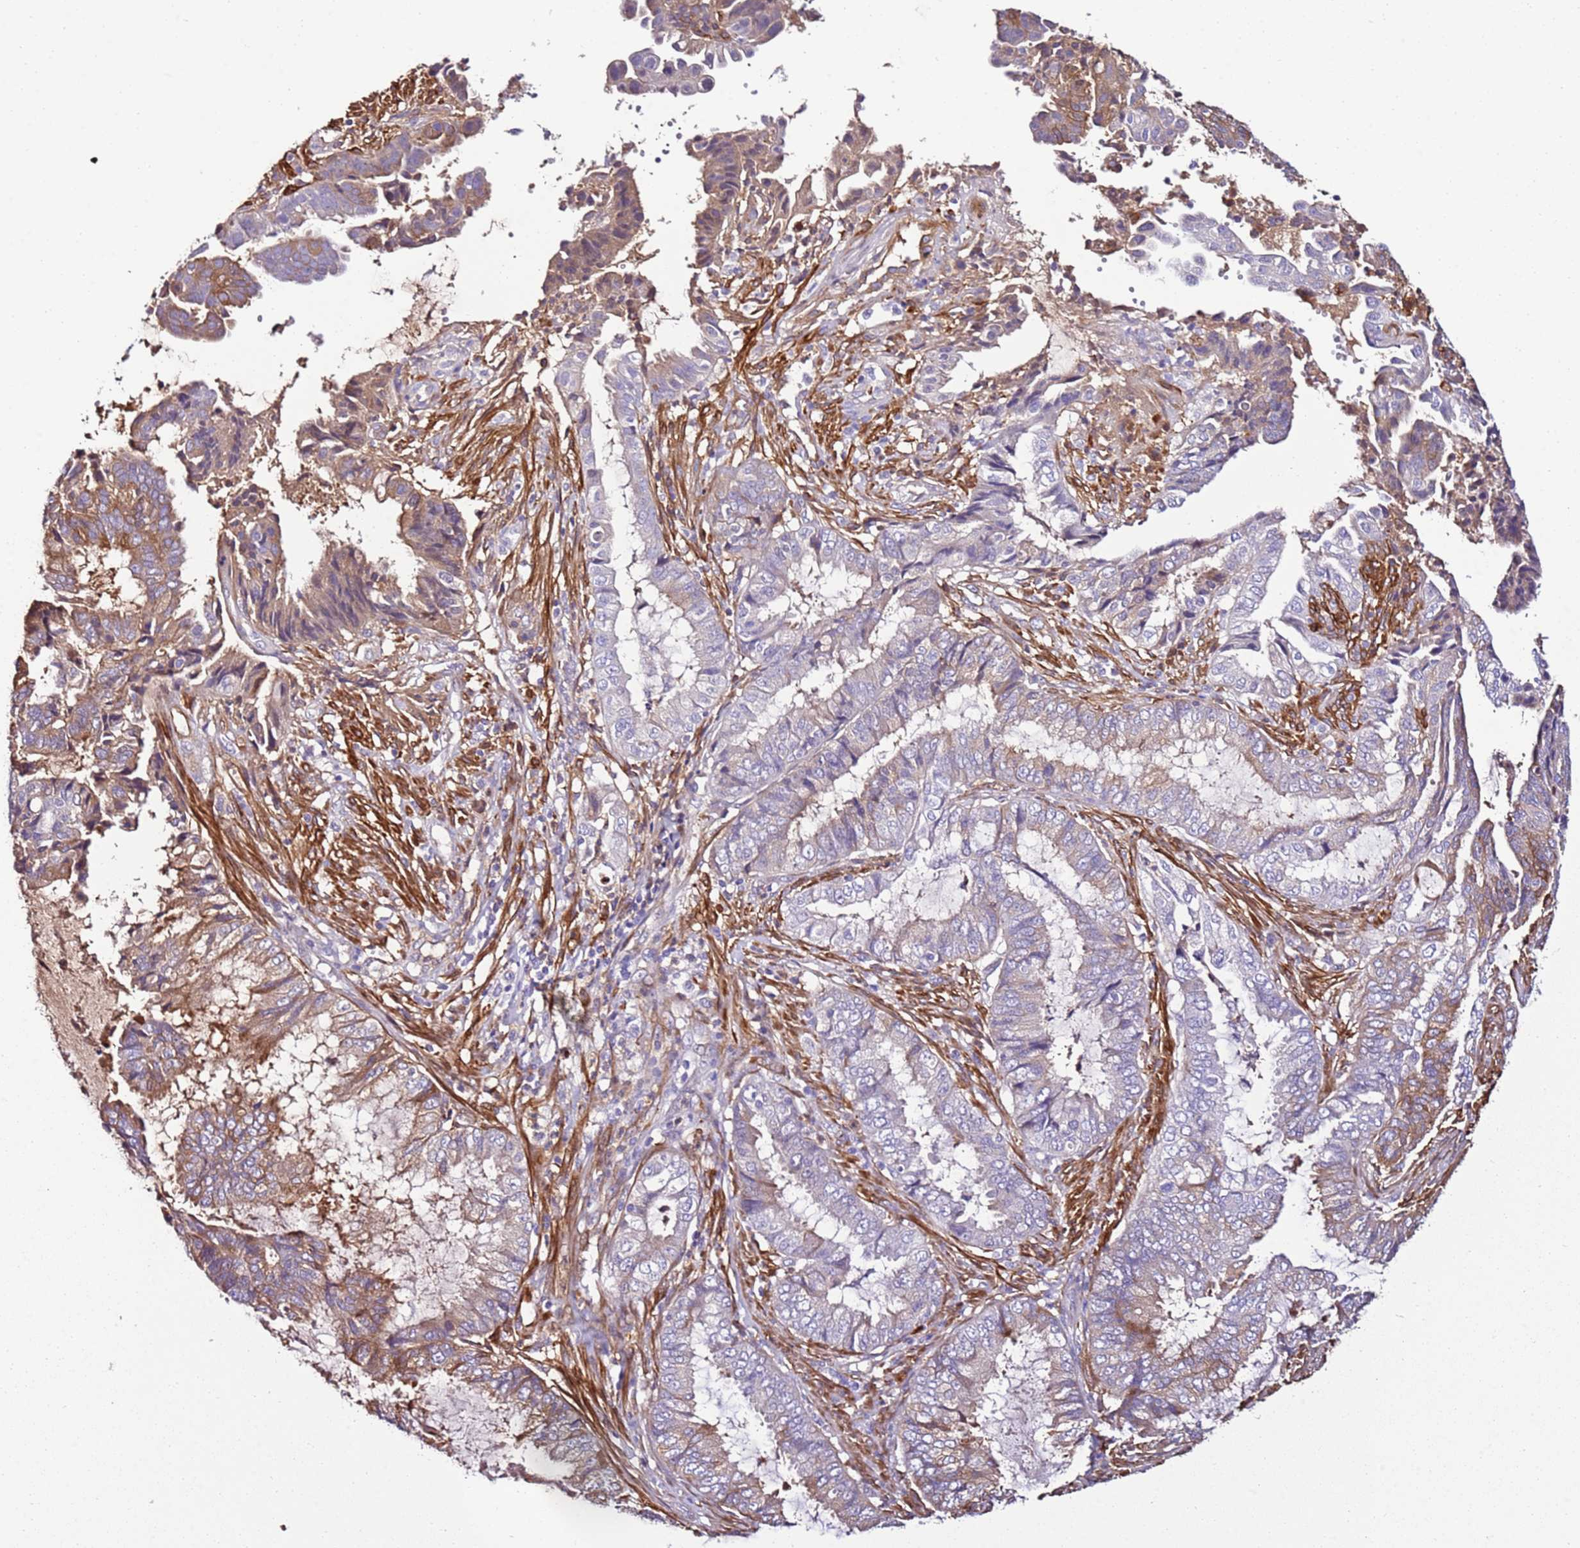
{"staining": {"intensity": "weak", "quantity": "<25%", "location": "cytoplasmic/membranous"}, "tissue": "endometrial cancer", "cell_type": "Tumor cells", "image_type": "cancer", "snomed": [{"axis": "morphology", "description": "Adenocarcinoma, NOS"}, {"axis": "topography", "description": "Endometrium"}], "caption": "DAB (3,3'-diaminobenzidine) immunohistochemical staining of human endometrial cancer displays no significant positivity in tumor cells. (Brightfield microscopy of DAB (3,3'-diaminobenzidine) immunohistochemistry (IHC) at high magnification).", "gene": "FAM174C", "patient": {"sex": "female", "age": 51}}